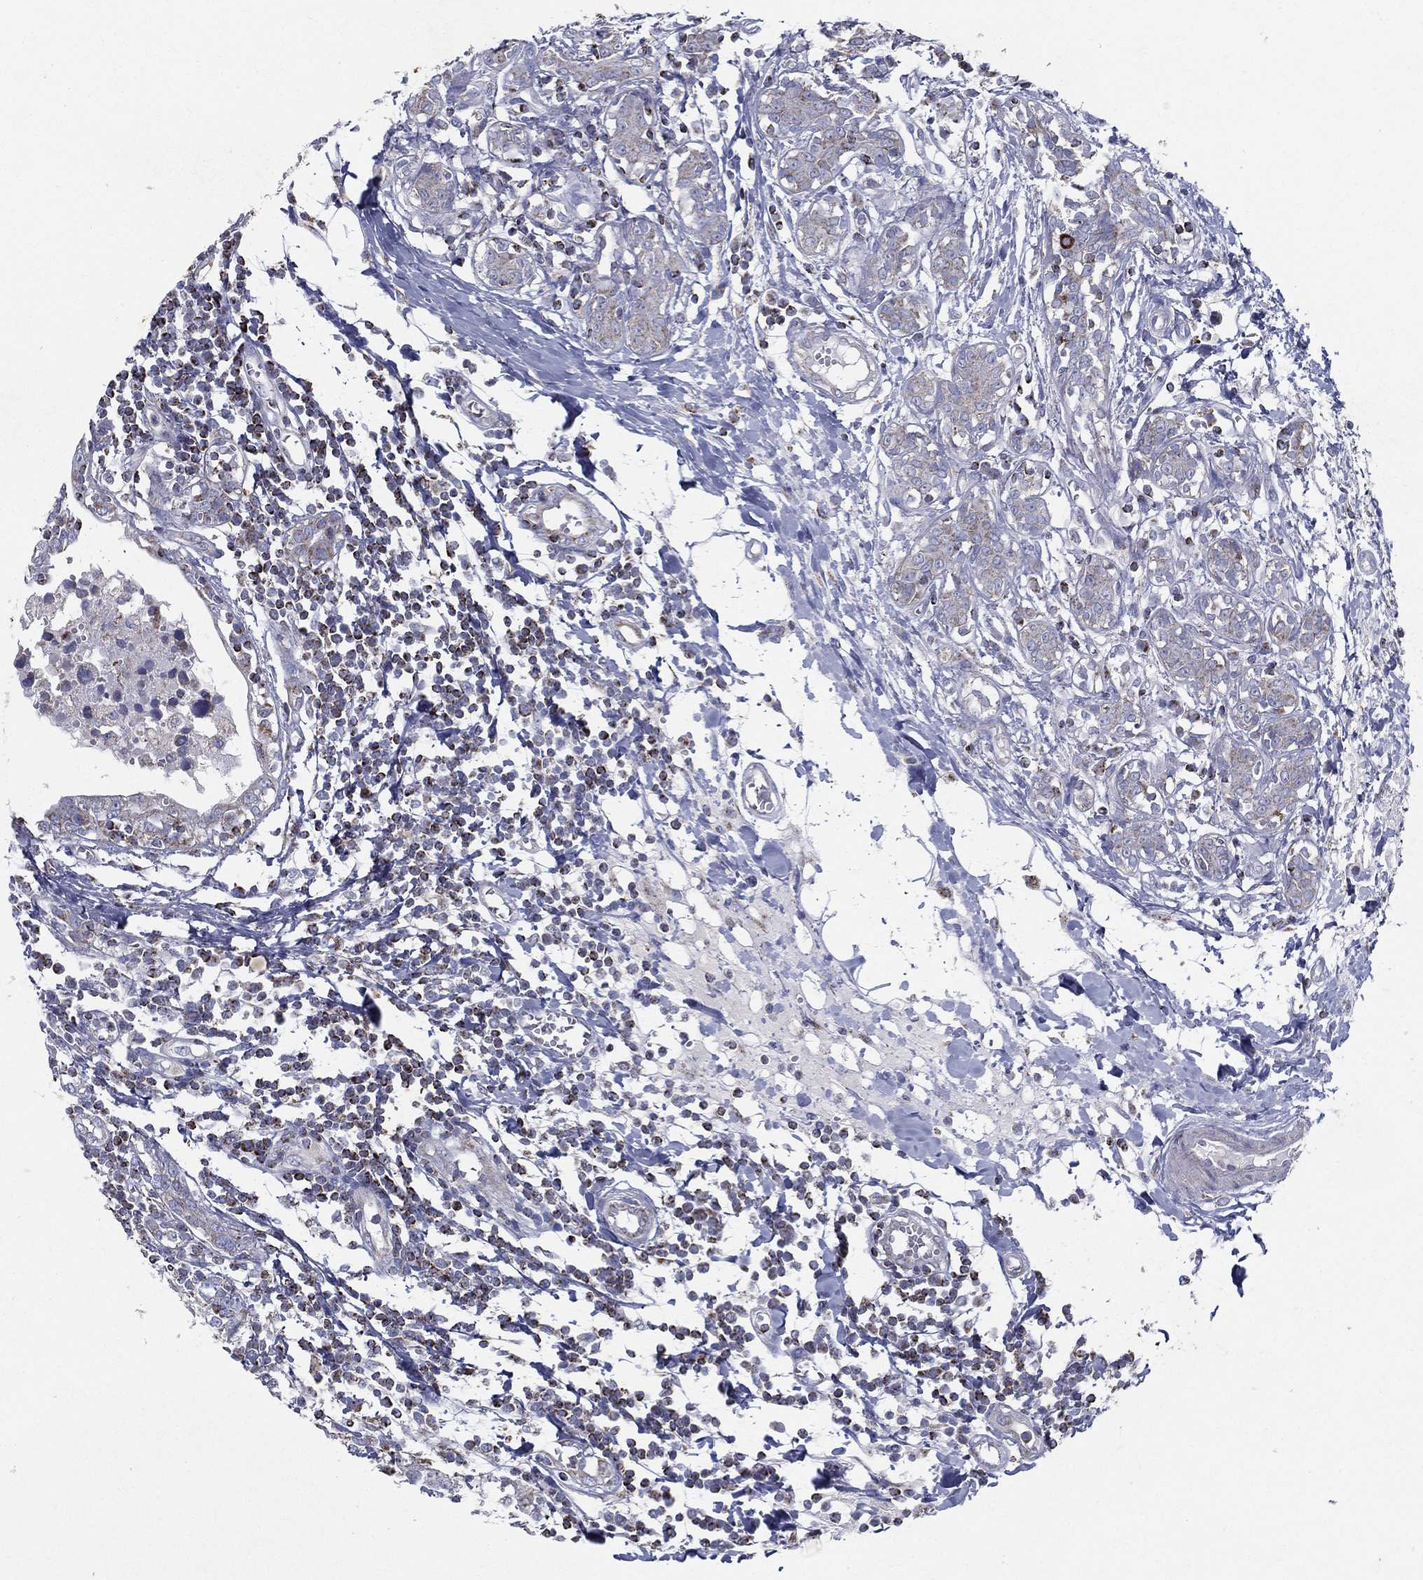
{"staining": {"intensity": "weak", "quantity": "<25%", "location": "cytoplasmic/membranous"}, "tissue": "breast cancer", "cell_type": "Tumor cells", "image_type": "cancer", "snomed": [{"axis": "morphology", "description": "Duct carcinoma"}, {"axis": "topography", "description": "Breast"}], "caption": "IHC image of neoplastic tissue: breast cancer (invasive ductal carcinoma) stained with DAB (3,3'-diaminobenzidine) displays no significant protein positivity in tumor cells.", "gene": "SFXN1", "patient": {"sex": "female", "age": 30}}